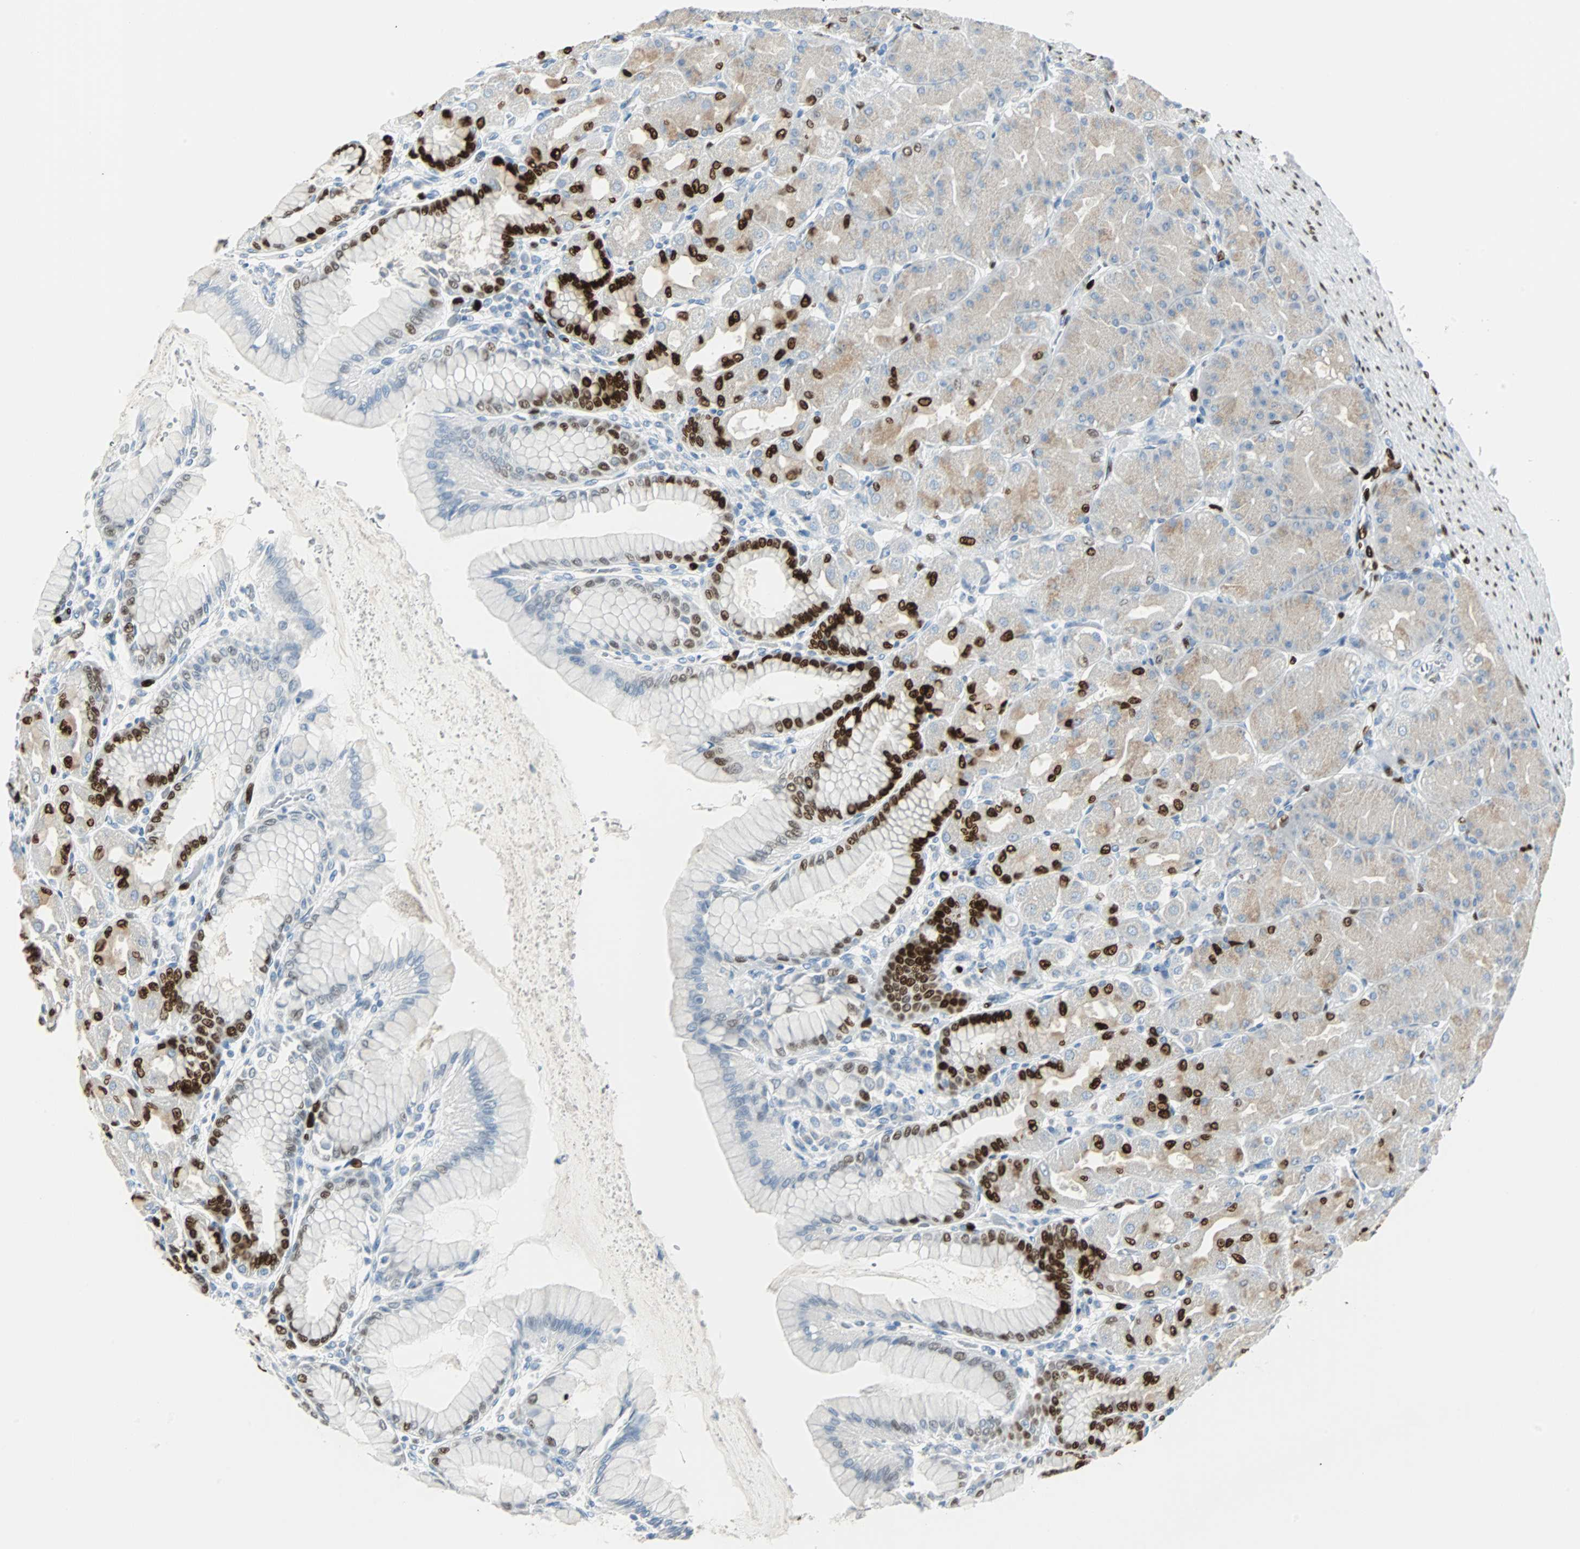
{"staining": {"intensity": "strong", "quantity": "25%-75%", "location": "nuclear"}, "tissue": "stomach", "cell_type": "Glandular cells", "image_type": "normal", "snomed": [{"axis": "morphology", "description": "Normal tissue, NOS"}, {"axis": "topography", "description": "Stomach, upper"}], "caption": "Immunohistochemical staining of normal human stomach reveals 25%-75% levels of strong nuclear protein positivity in approximately 25%-75% of glandular cells.", "gene": "IL33", "patient": {"sex": "female", "age": 56}}